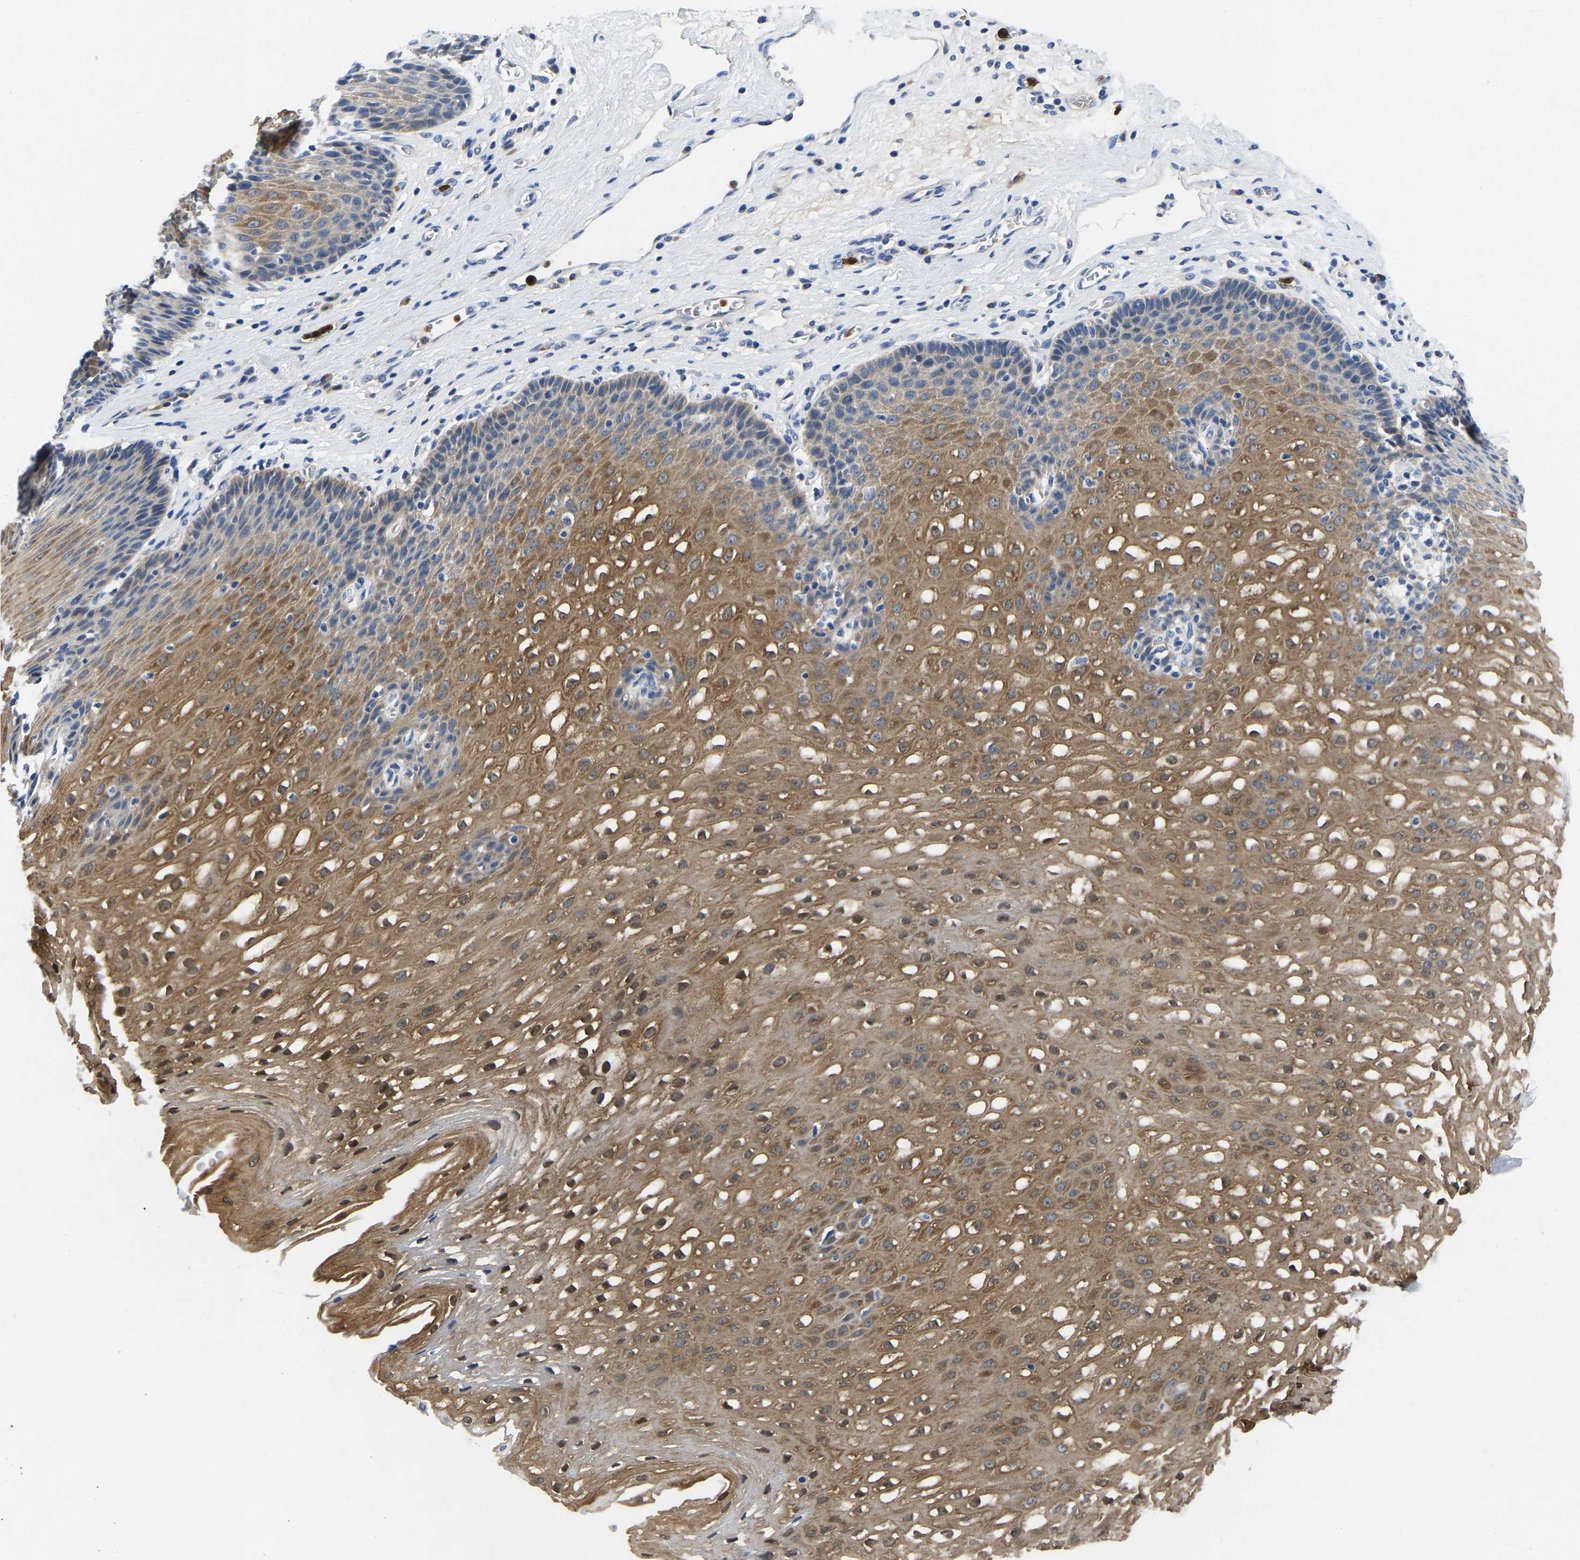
{"staining": {"intensity": "moderate", "quantity": ">75%", "location": "cytoplasmic/membranous"}, "tissue": "esophagus", "cell_type": "Squamous epithelial cells", "image_type": "normal", "snomed": [{"axis": "morphology", "description": "Normal tissue, NOS"}, {"axis": "topography", "description": "Esophagus"}], "caption": "IHC staining of normal esophagus, which demonstrates medium levels of moderate cytoplasmic/membranous positivity in about >75% of squamous epithelial cells indicating moderate cytoplasmic/membranous protein positivity. The staining was performed using DAB (brown) for protein detection and nuclei were counterstained in hematoxylin (blue).", "gene": "TOR1B", "patient": {"sex": "male", "age": 48}}